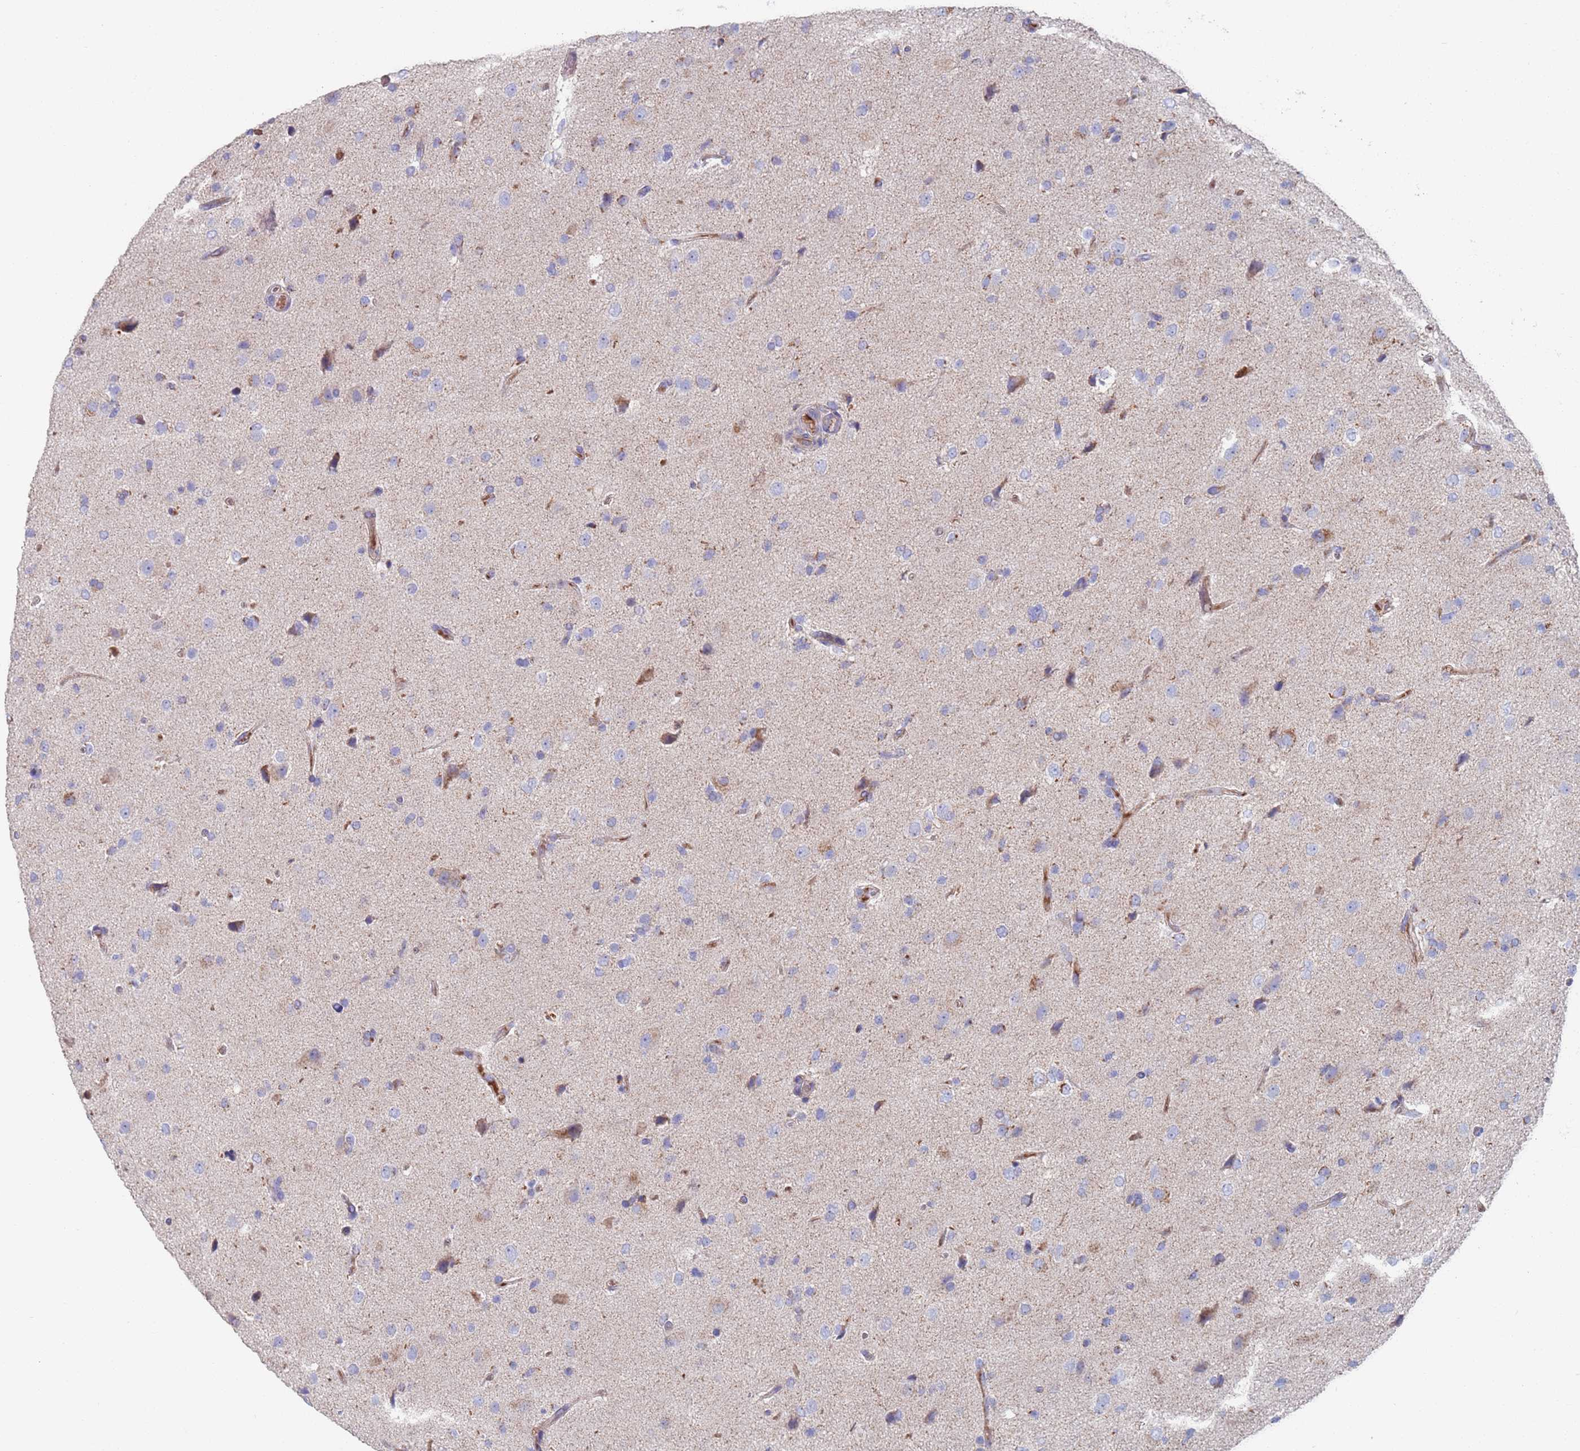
{"staining": {"intensity": "negative", "quantity": "none", "location": "none"}, "tissue": "glioma", "cell_type": "Tumor cells", "image_type": "cancer", "snomed": [{"axis": "morphology", "description": "Glioma, malignant, High grade"}, {"axis": "topography", "description": "Brain"}], "caption": "Human high-grade glioma (malignant) stained for a protein using immunohistochemistry exhibits no expression in tumor cells.", "gene": "MRPL22", "patient": {"sex": "male", "age": 33}}